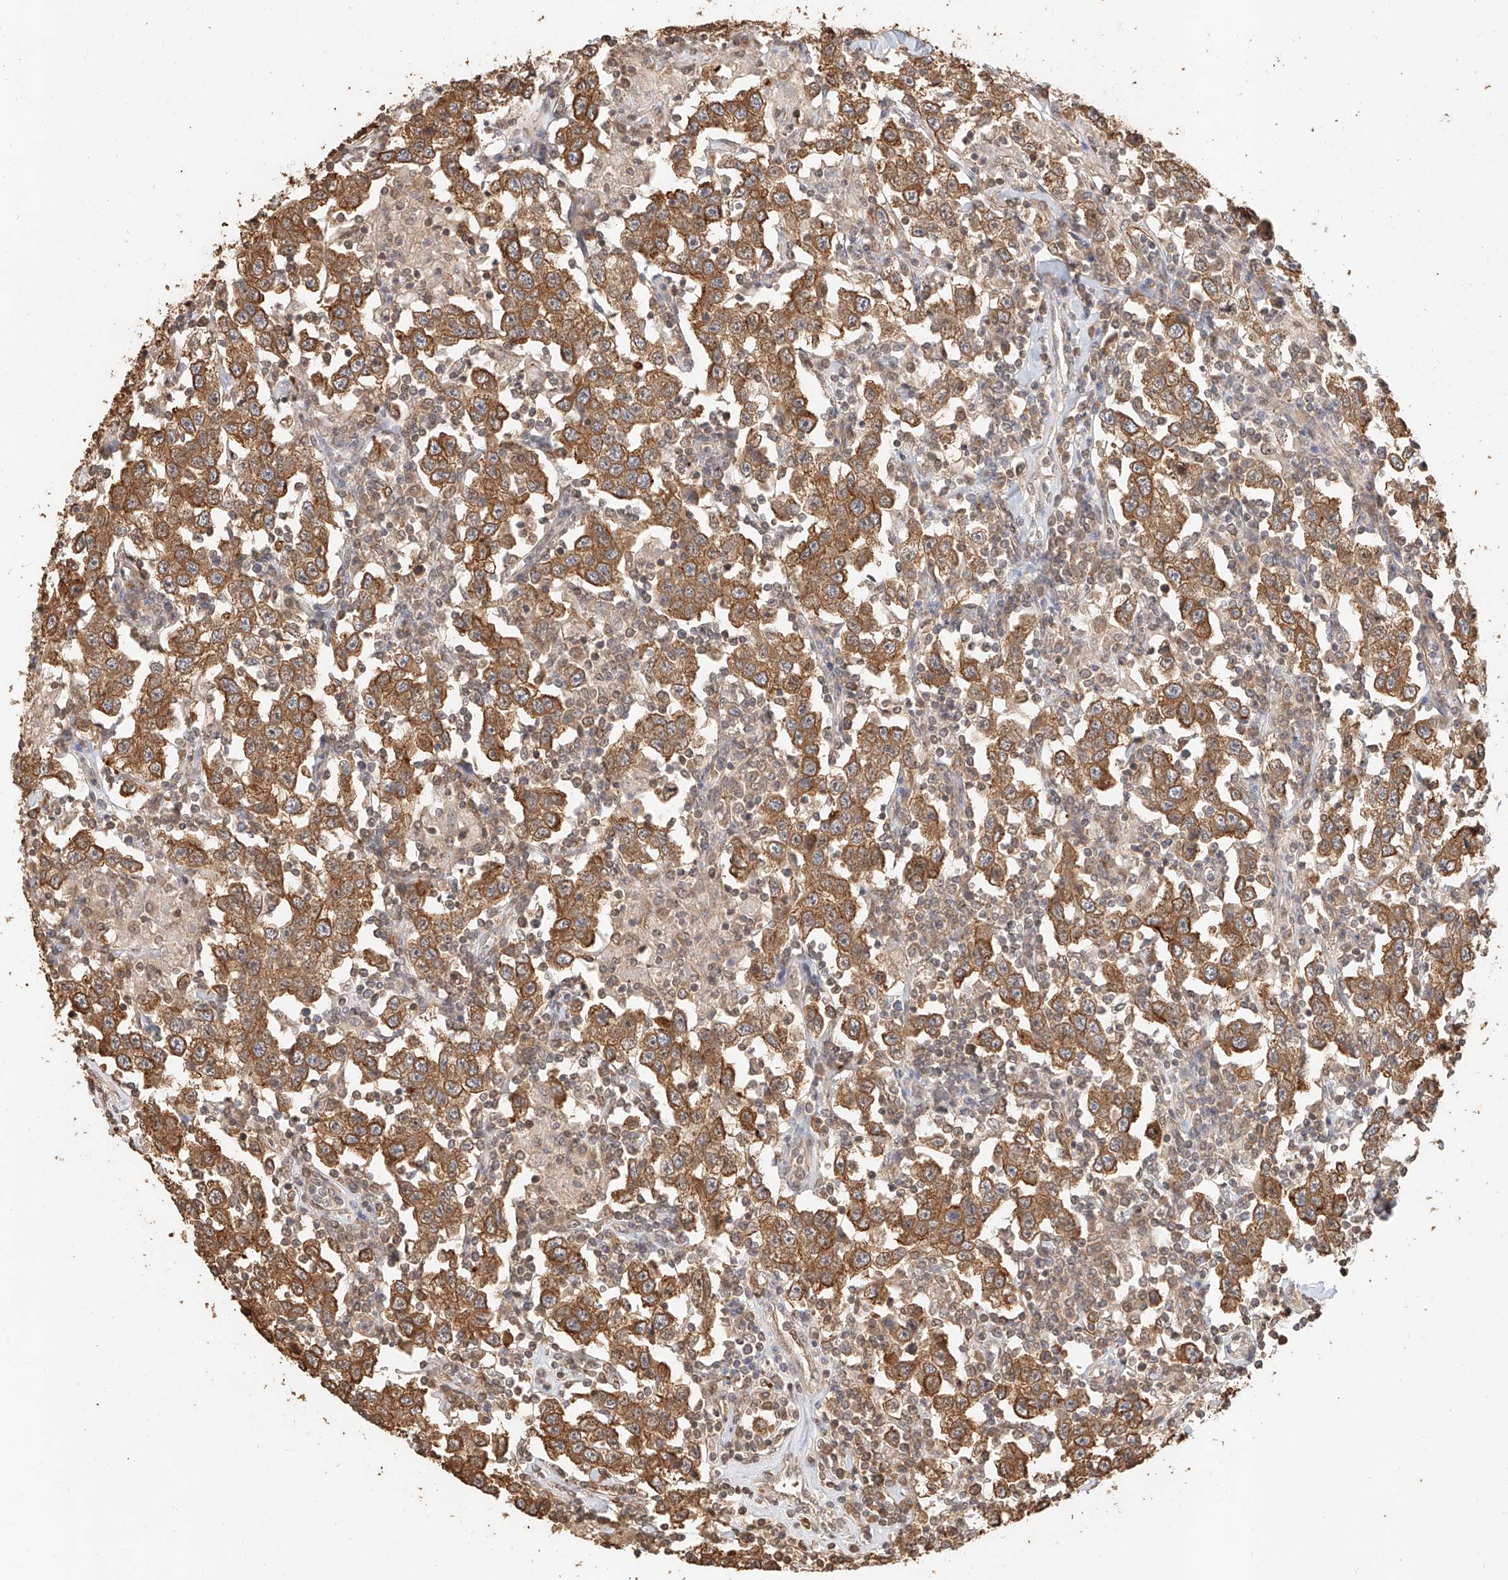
{"staining": {"intensity": "moderate", "quantity": ">75%", "location": "cytoplasmic/membranous"}, "tissue": "testis cancer", "cell_type": "Tumor cells", "image_type": "cancer", "snomed": [{"axis": "morphology", "description": "Seminoma, NOS"}, {"axis": "topography", "description": "Testis"}], "caption": "Testis cancer (seminoma) was stained to show a protein in brown. There is medium levels of moderate cytoplasmic/membranous positivity in about >75% of tumor cells. (DAB (3,3'-diaminobenzidine) IHC, brown staining for protein, blue staining for nuclei).", "gene": "NAP1L1", "patient": {"sex": "male", "age": 41}}